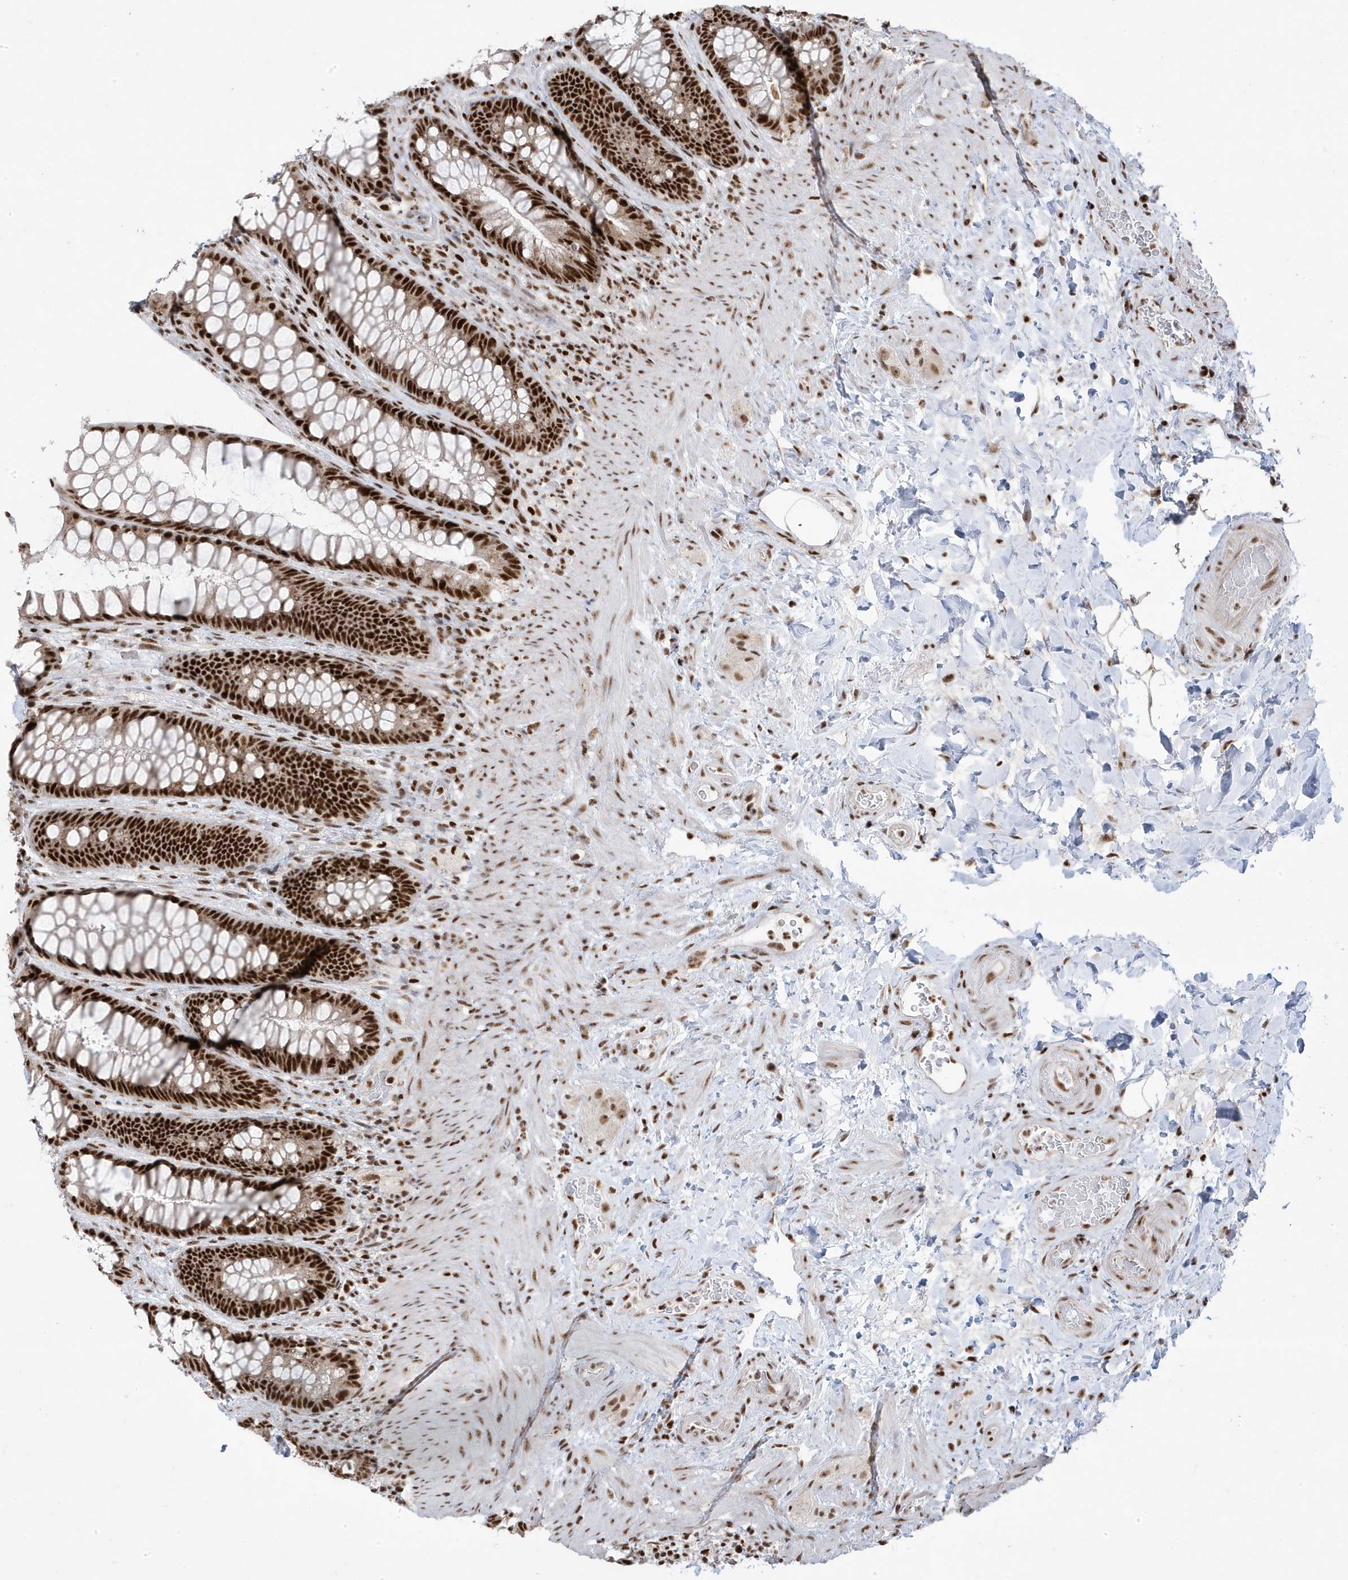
{"staining": {"intensity": "strong", "quantity": ">75%", "location": "nuclear"}, "tissue": "rectum", "cell_type": "Glandular cells", "image_type": "normal", "snomed": [{"axis": "morphology", "description": "Normal tissue, NOS"}, {"axis": "topography", "description": "Rectum"}], "caption": "Normal rectum demonstrates strong nuclear staining in about >75% of glandular cells.", "gene": "MTREX", "patient": {"sex": "female", "age": 46}}